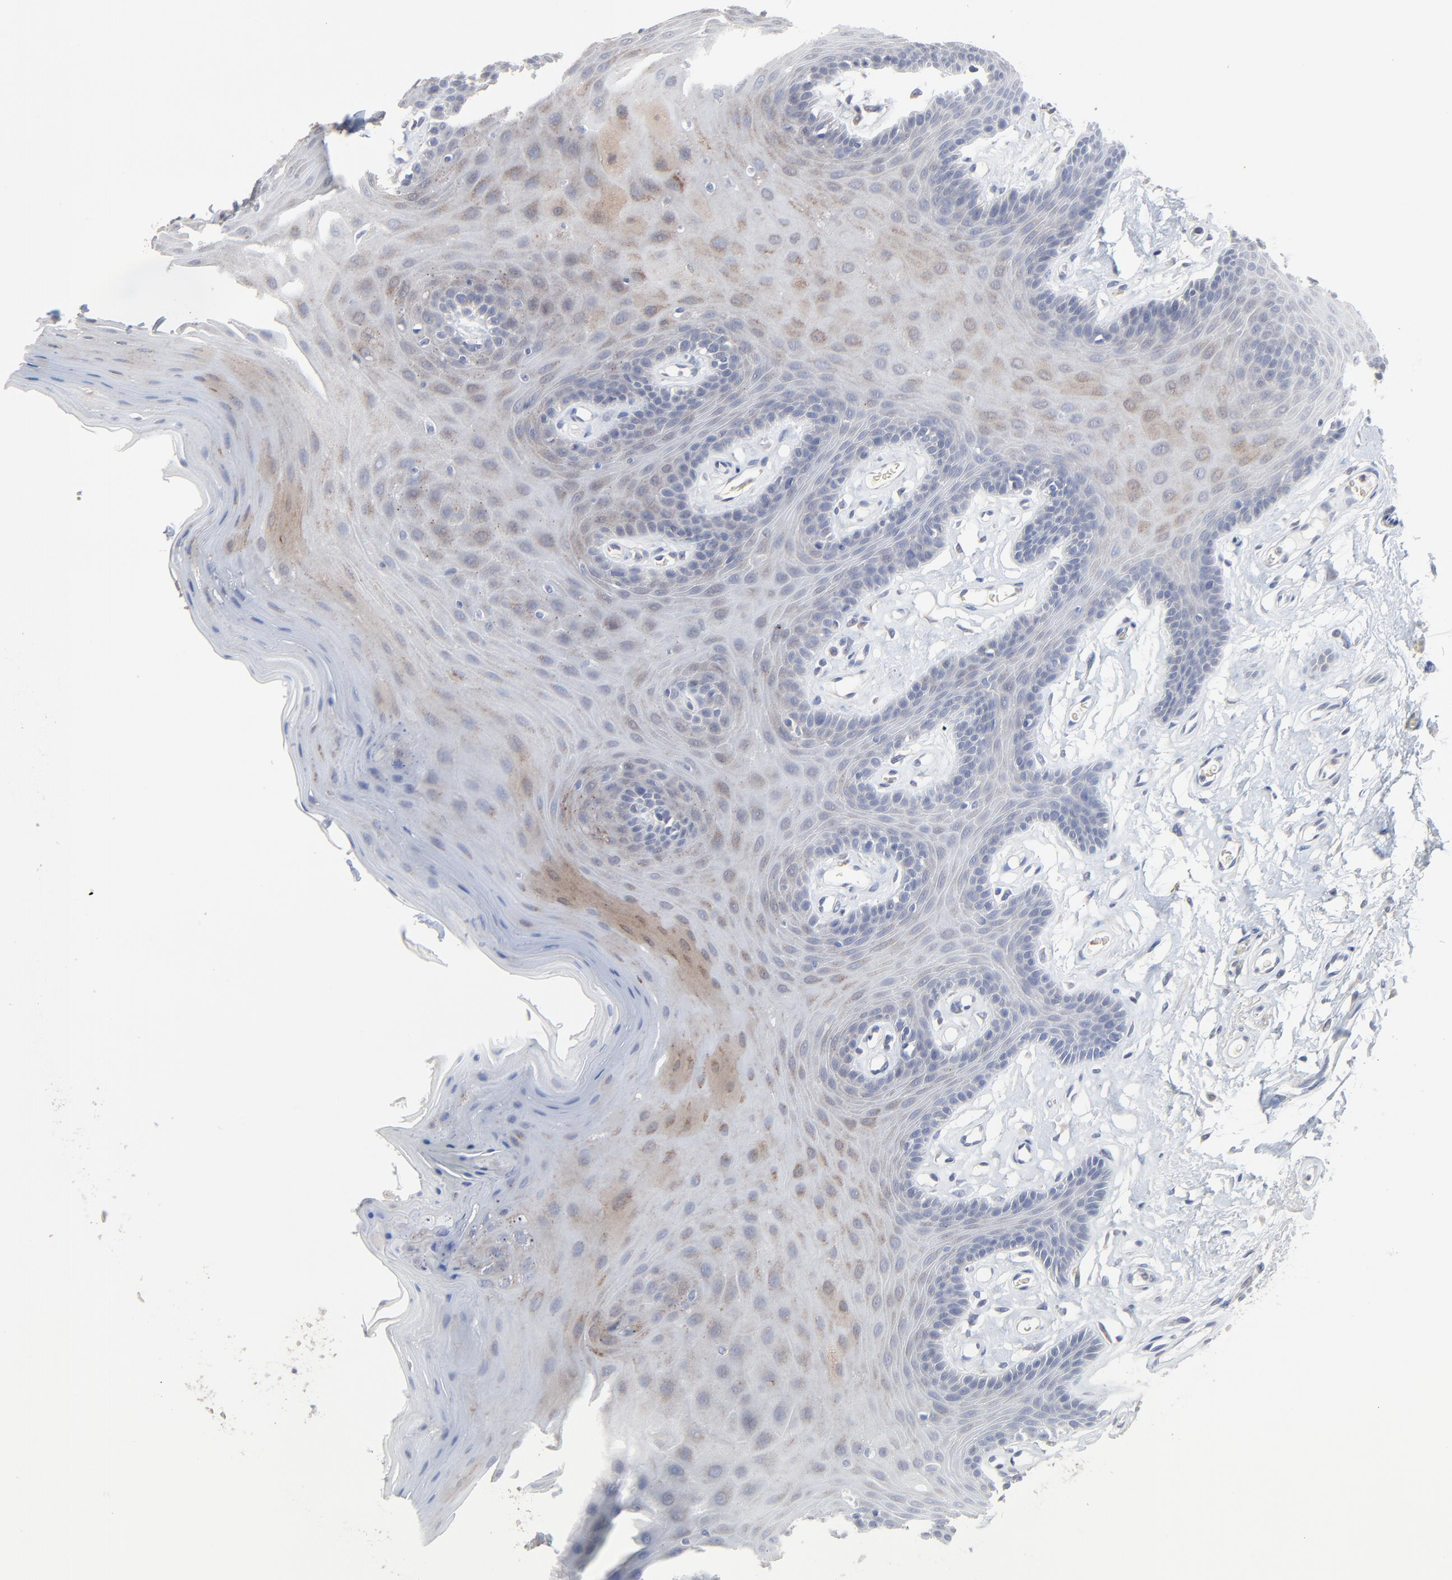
{"staining": {"intensity": "weak", "quantity": "<25%", "location": "cytoplasmic/membranous"}, "tissue": "oral mucosa", "cell_type": "Squamous epithelial cells", "image_type": "normal", "snomed": [{"axis": "morphology", "description": "Normal tissue, NOS"}, {"axis": "morphology", "description": "Squamous cell carcinoma, NOS"}, {"axis": "topography", "description": "Skeletal muscle"}, {"axis": "topography", "description": "Oral tissue"}, {"axis": "topography", "description": "Head-Neck"}], "caption": "Immunohistochemistry of benign oral mucosa reveals no expression in squamous epithelial cells.", "gene": "FANCB", "patient": {"sex": "male", "age": 71}}